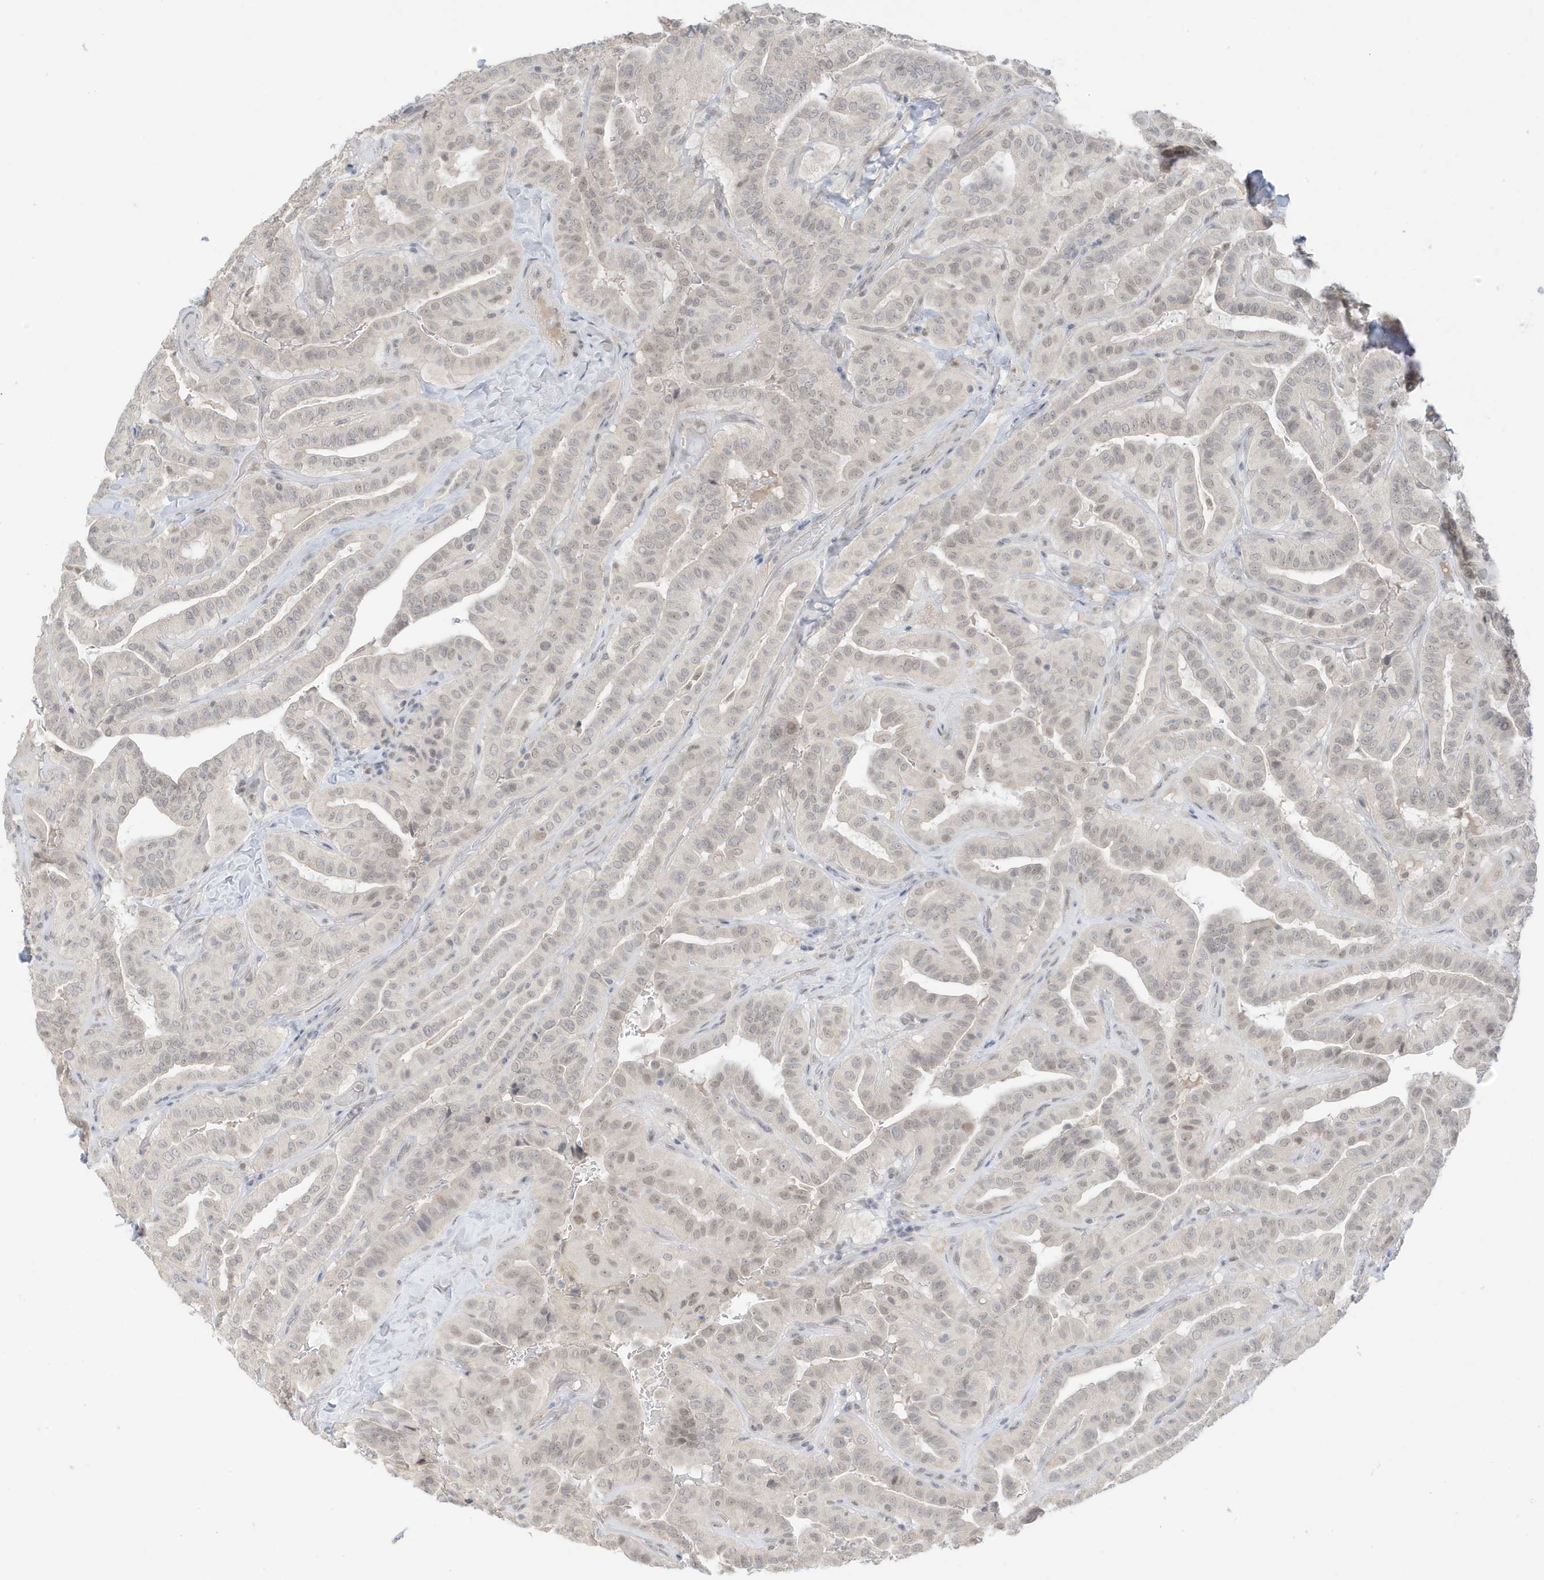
{"staining": {"intensity": "weak", "quantity": "<25%", "location": "nuclear"}, "tissue": "thyroid cancer", "cell_type": "Tumor cells", "image_type": "cancer", "snomed": [{"axis": "morphology", "description": "Papillary adenocarcinoma, NOS"}, {"axis": "topography", "description": "Thyroid gland"}], "caption": "High power microscopy micrograph of an IHC photomicrograph of papillary adenocarcinoma (thyroid), revealing no significant staining in tumor cells. Brightfield microscopy of immunohistochemistry stained with DAB (3,3'-diaminobenzidine) (brown) and hematoxylin (blue), captured at high magnification.", "gene": "MSL3", "patient": {"sex": "male", "age": 77}}